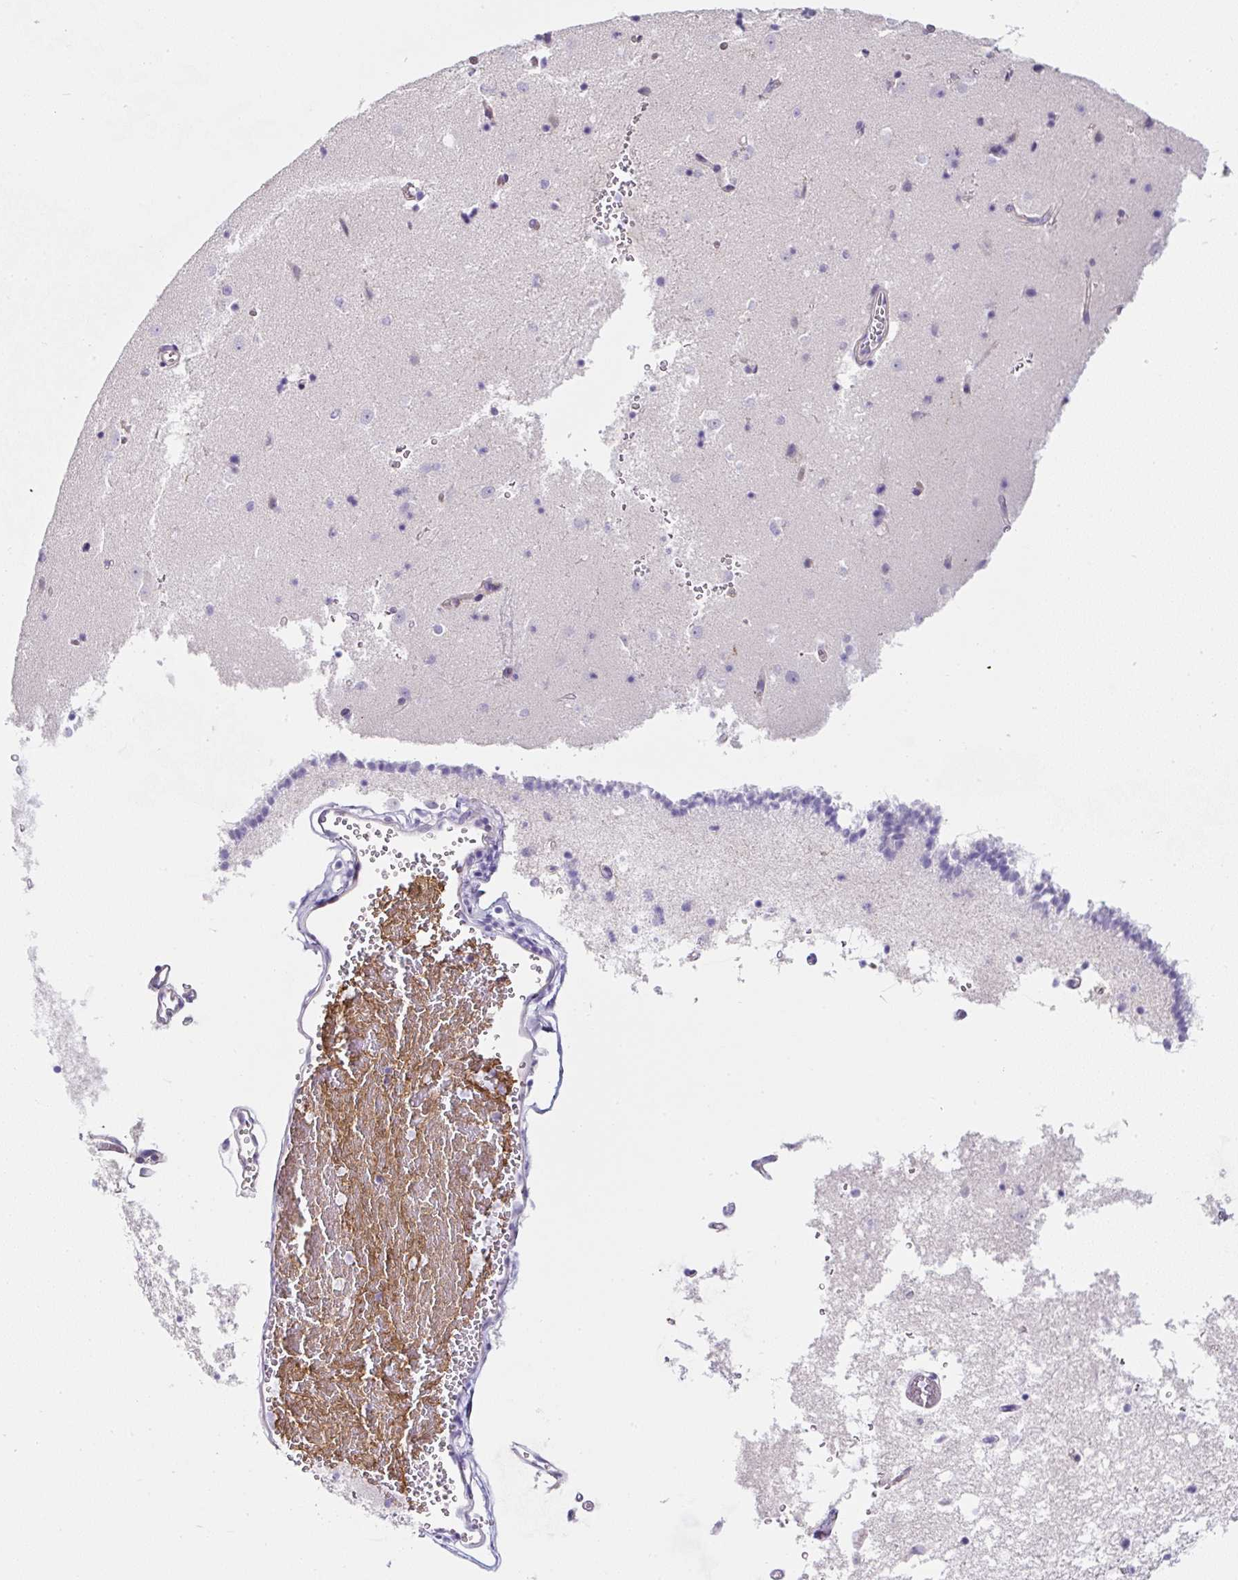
{"staining": {"intensity": "negative", "quantity": "none", "location": "none"}, "tissue": "caudate", "cell_type": "Glial cells", "image_type": "normal", "snomed": [{"axis": "morphology", "description": "Normal tissue, NOS"}, {"axis": "topography", "description": "Lateral ventricle wall"}], "caption": "Immunohistochemistry photomicrograph of benign caudate stained for a protein (brown), which shows no expression in glial cells. (Stains: DAB immunohistochemistry (IHC) with hematoxylin counter stain, Microscopy: brightfield microscopy at high magnification).", "gene": "OR14A2", "patient": {"sex": "male", "age": 58}}